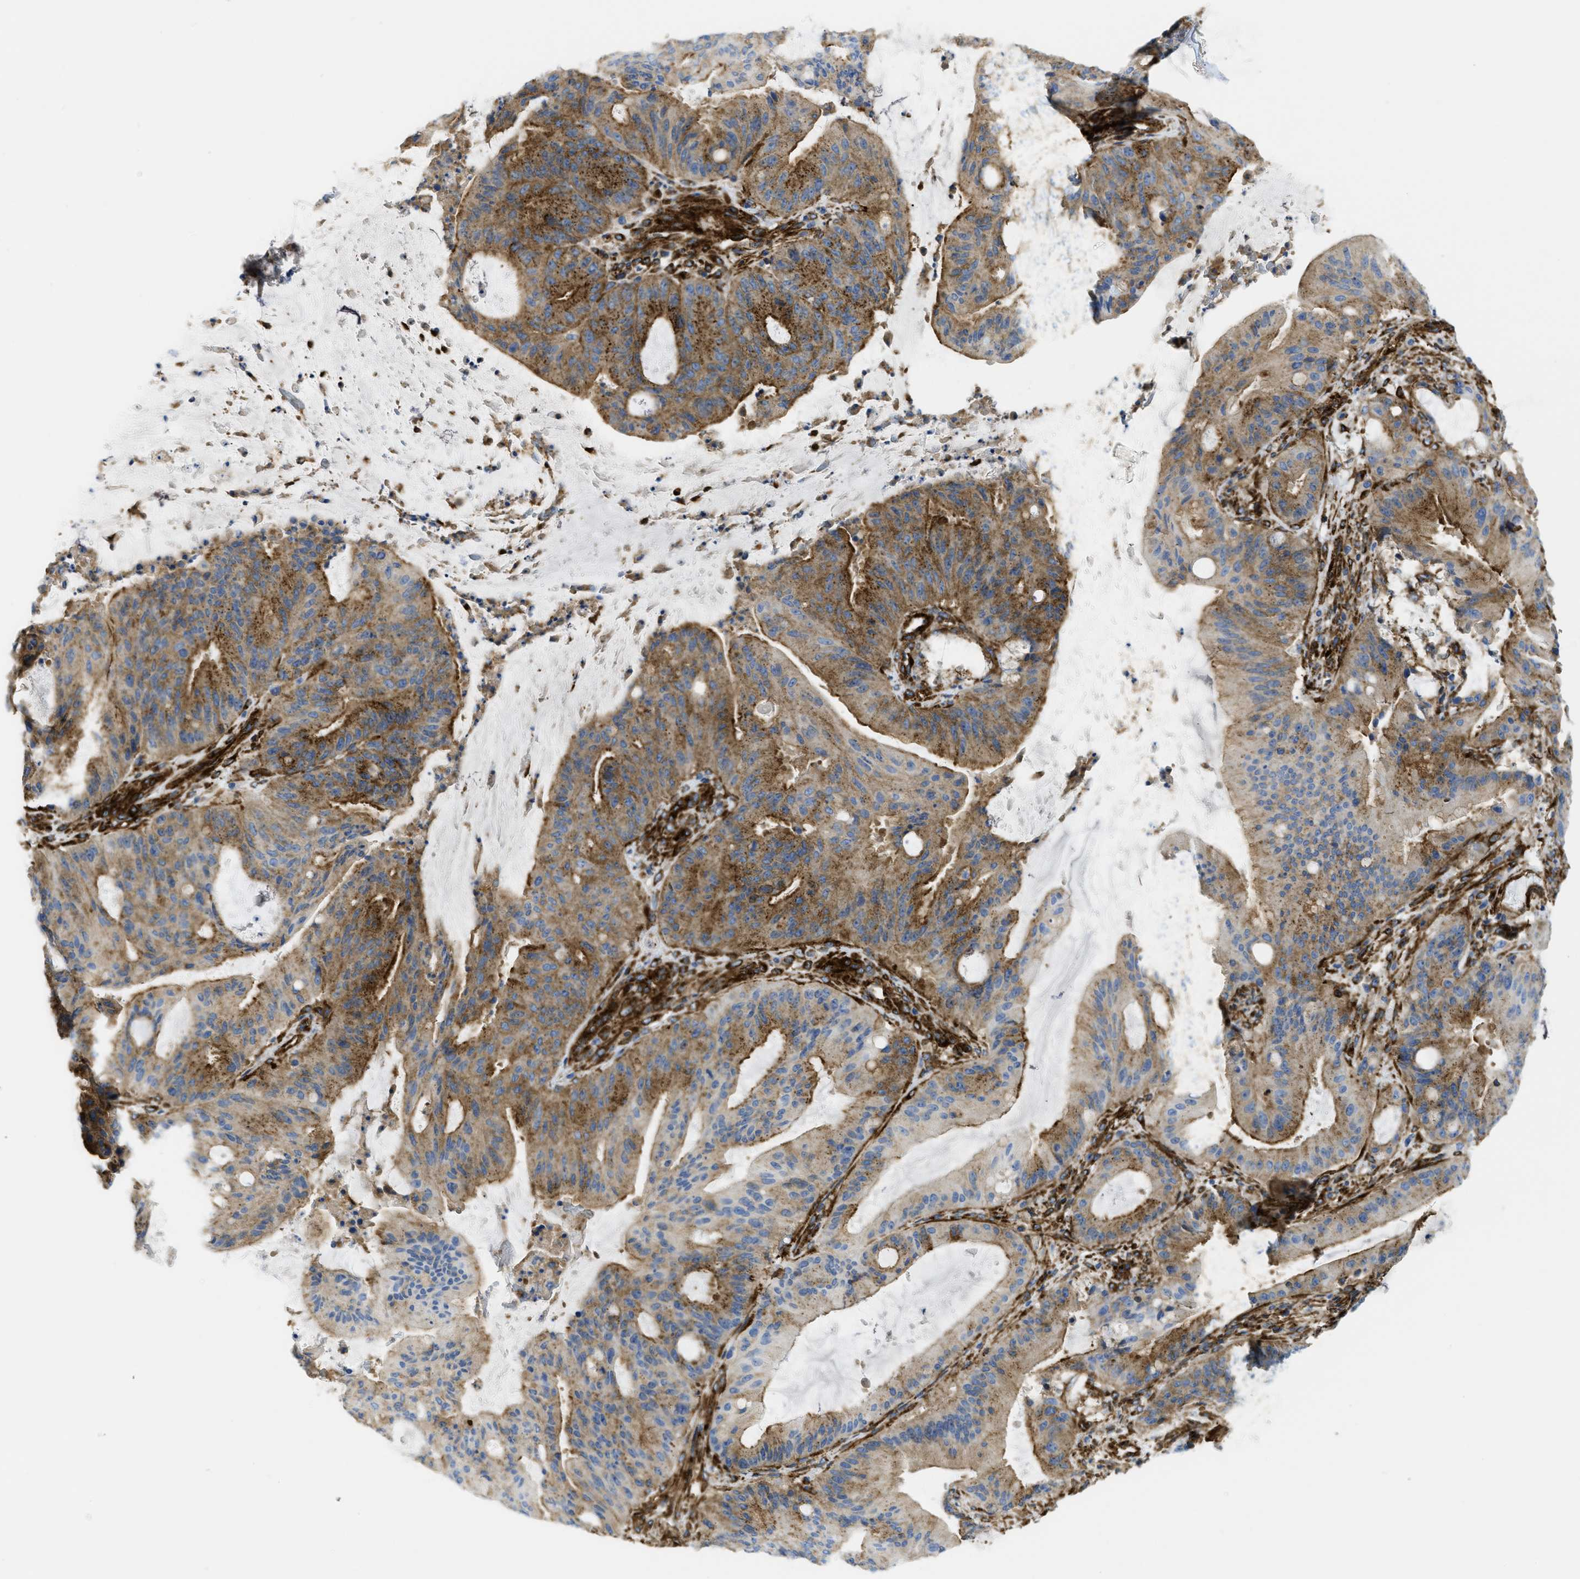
{"staining": {"intensity": "moderate", "quantity": ">75%", "location": "cytoplasmic/membranous"}, "tissue": "liver cancer", "cell_type": "Tumor cells", "image_type": "cancer", "snomed": [{"axis": "morphology", "description": "Normal tissue, NOS"}, {"axis": "morphology", "description": "Cholangiocarcinoma"}, {"axis": "topography", "description": "Liver"}, {"axis": "topography", "description": "Peripheral nerve tissue"}], "caption": "Cholangiocarcinoma (liver) stained with DAB (3,3'-diaminobenzidine) IHC shows medium levels of moderate cytoplasmic/membranous positivity in about >75% of tumor cells.", "gene": "HIP1", "patient": {"sex": "female", "age": 73}}